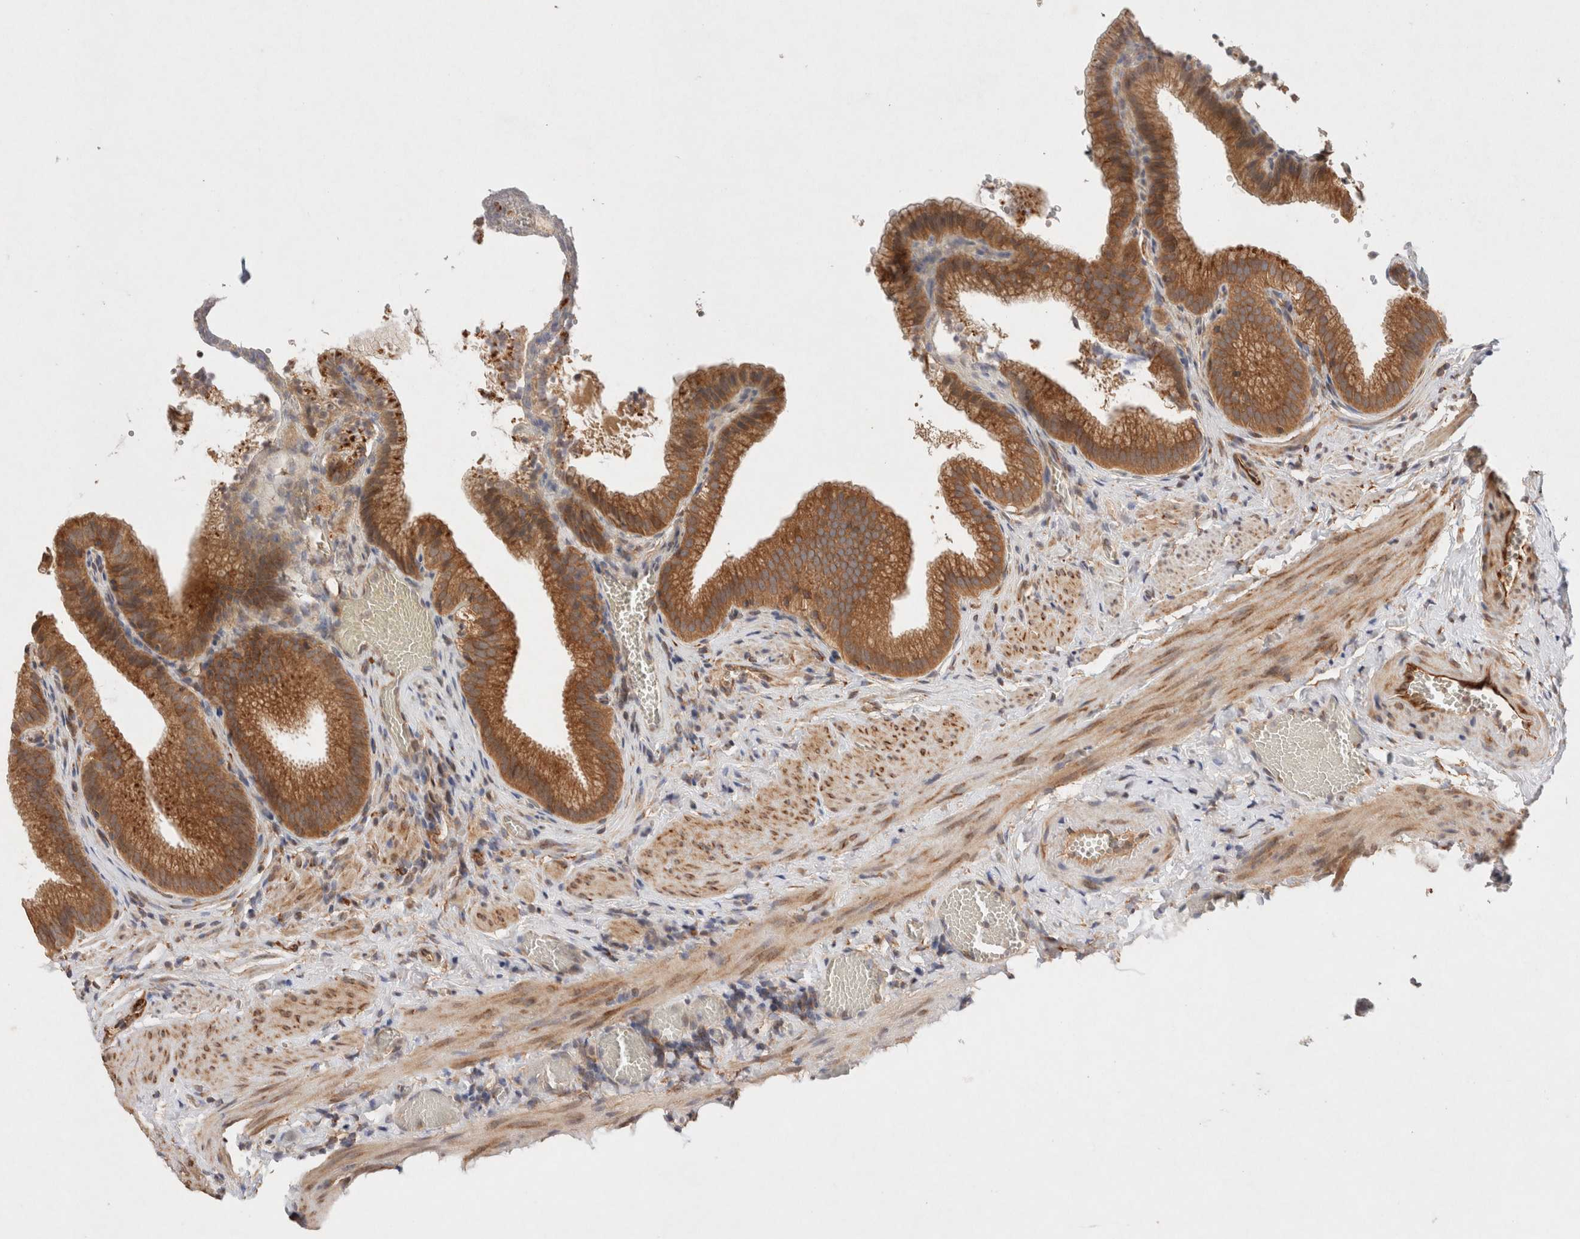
{"staining": {"intensity": "strong", "quantity": ">75%", "location": "cytoplasmic/membranous"}, "tissue": "gallbladder", "cell_type": "Glandular cells", "image_type": "normal", "snomed": [{"axis": "morphology", "description": "Normal tissue, NOS"}, {"axis": "topography", "description": "Gallbladder"}], "caption": "DAB immunohistochemical staining of benign gallbladder shows strong cytoplasmic/membranous protein staining in approximately >75% of glandular cells. Nuclei are stained in blue.", "gene": "KLHL20", "patient": {"sex": "male", "age": 38}}